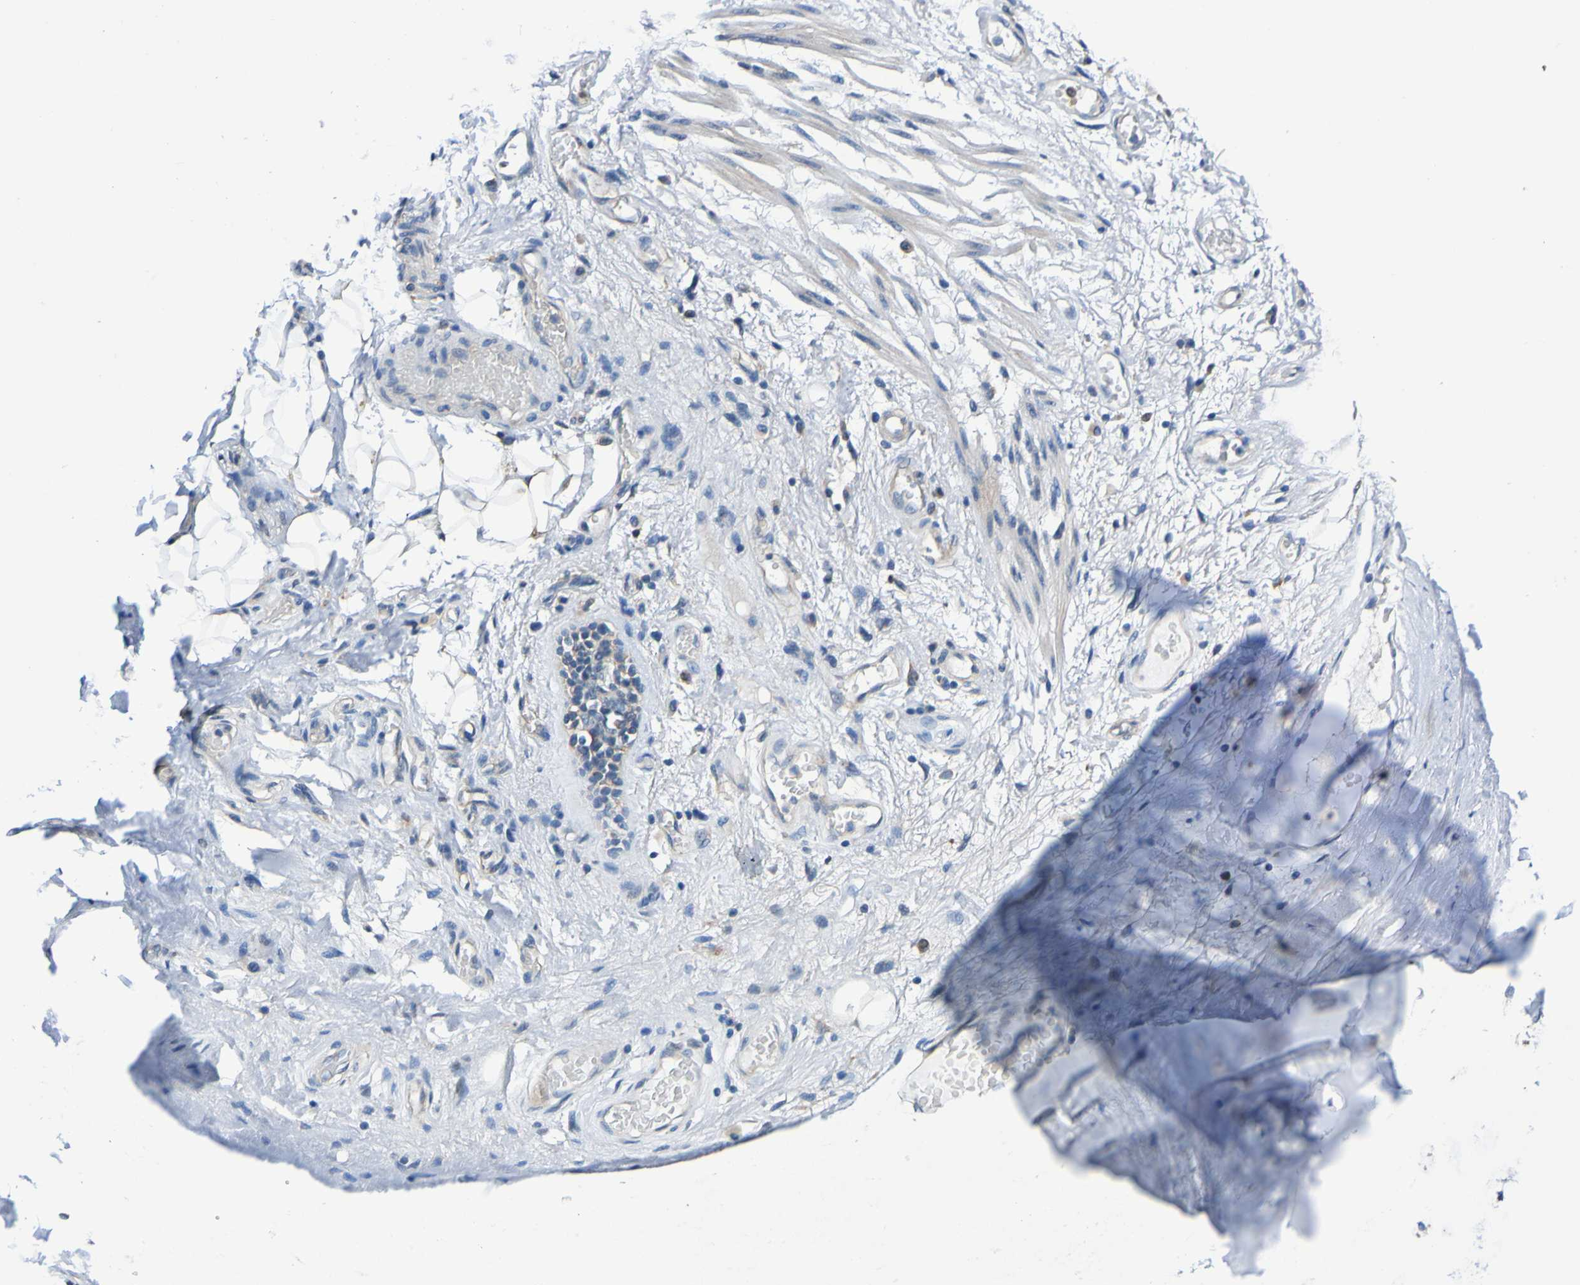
{"staining": {"intensity": "moderate", "quantity": ">75%", "location": "cytoplasmic/membranous"}, "tissue": "adipose tissue", "cell_type": "Adipocytes", "image_type": "normal", "snomed": [{"axis": "morphology", "description": "Normal tissue, NOS"}, {"axis": "topography", "description": "Cartilage tissue"}, {"axis": "topography", "description": "Bronchus"}], "caption": "The micrograph shows immunohistochemical staining of unremarkable adipose tissue. There is moderate cytoplasmic/membranous staining is seen in approximately >75% of adipocytes.", "gene": "METAP2", "patient": {"sex": "female", "age": 73}}